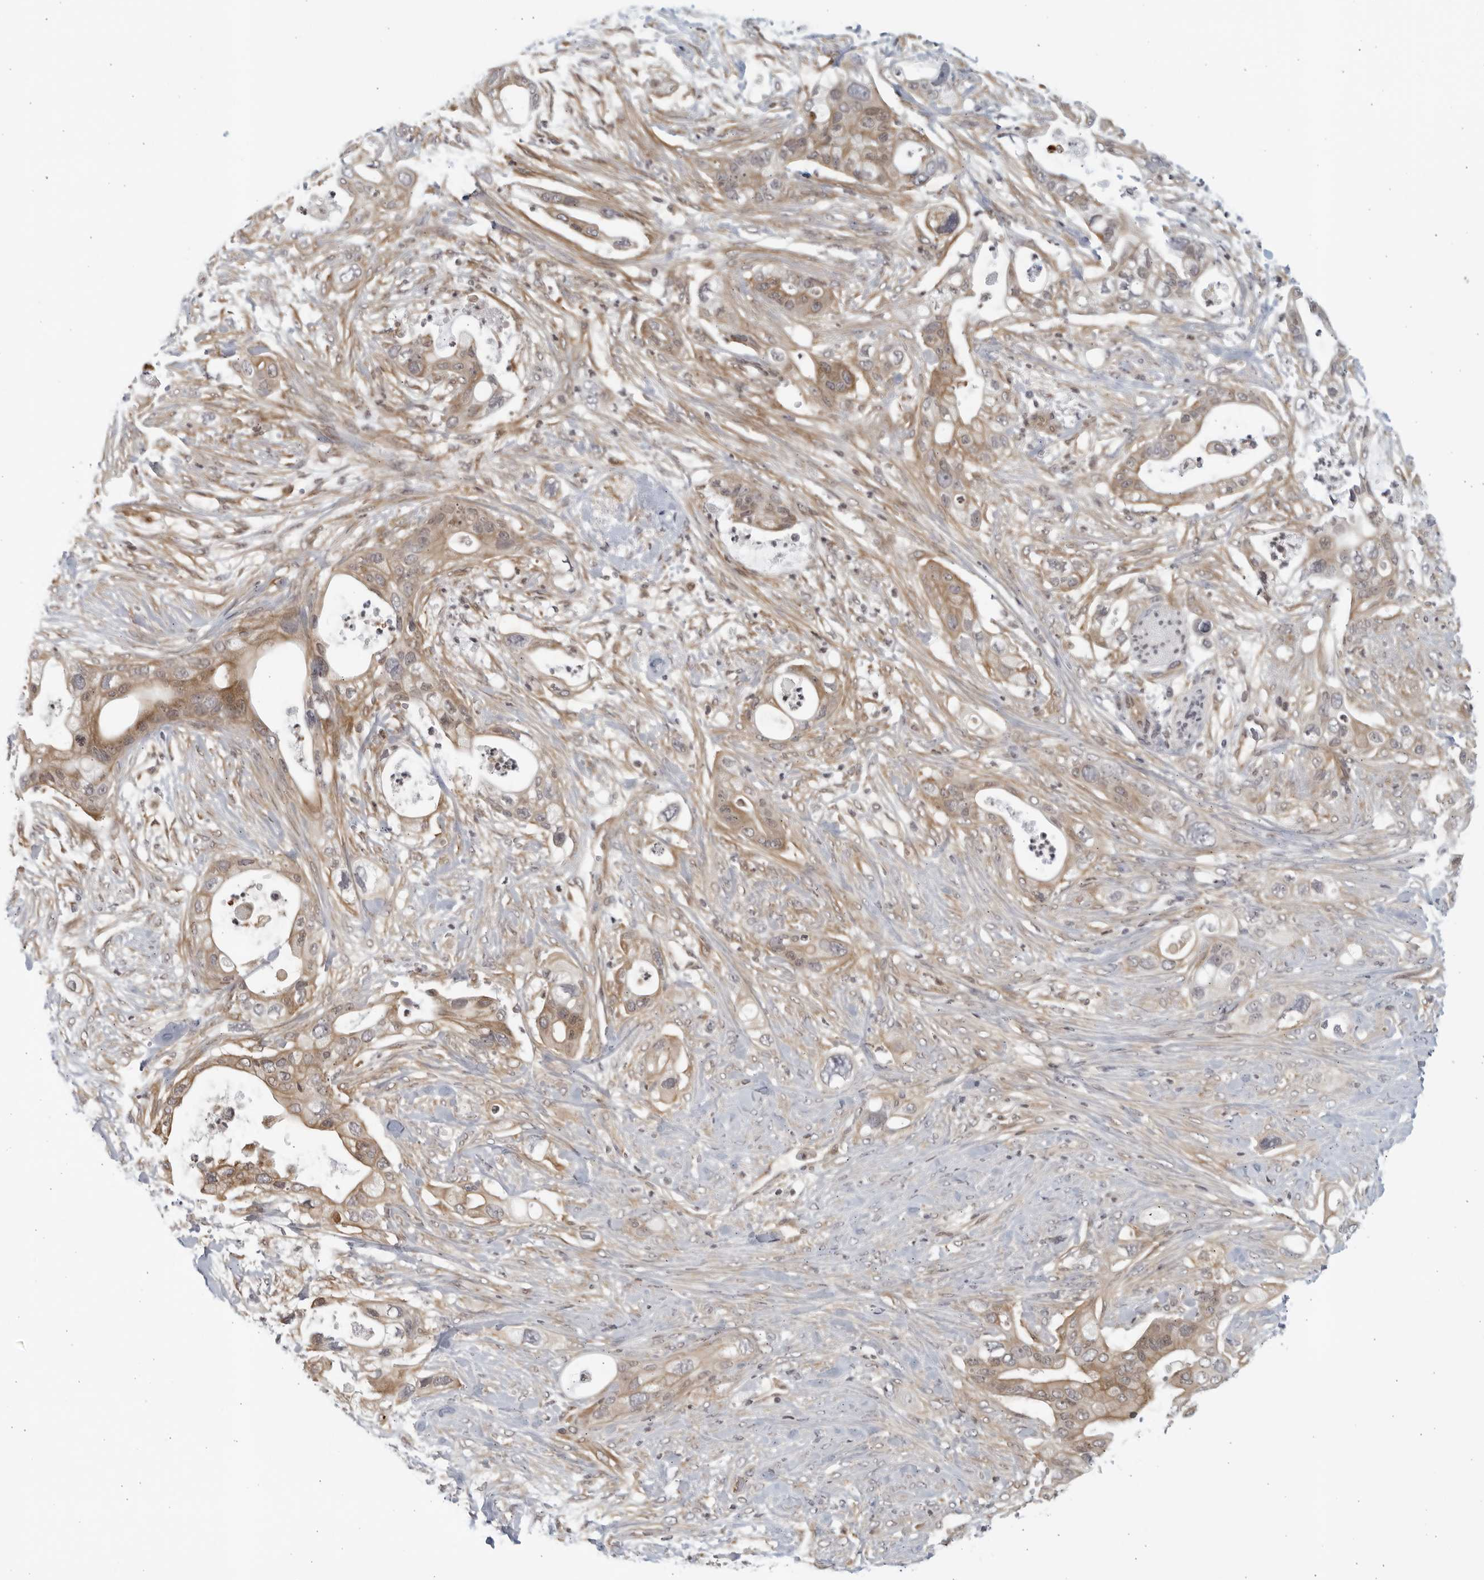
{"staining": {"intensity": "moderate", "quantity": ">75%", "location": "cytoplasmic/membranous"}, "tissue": "pancreatic cancer", "cell_type": "Tumor cells", "image_type": "cancer", "snomed": [{"axis": "morphology", "description": "Adenocarcinoma, NOS"}, {"axis": "topography", "description": "Pancreas"}], "caption": "Protein analysis of pancreatic adenocarcinoma tissue shows moderate cytoplasmic/membranous expression in about >75% of tumor cells. (DAB IHC with brightfield microscopy, high magnification).", "gene": "SERTAD4", "patient": {"sex": "male", "age": 53}}